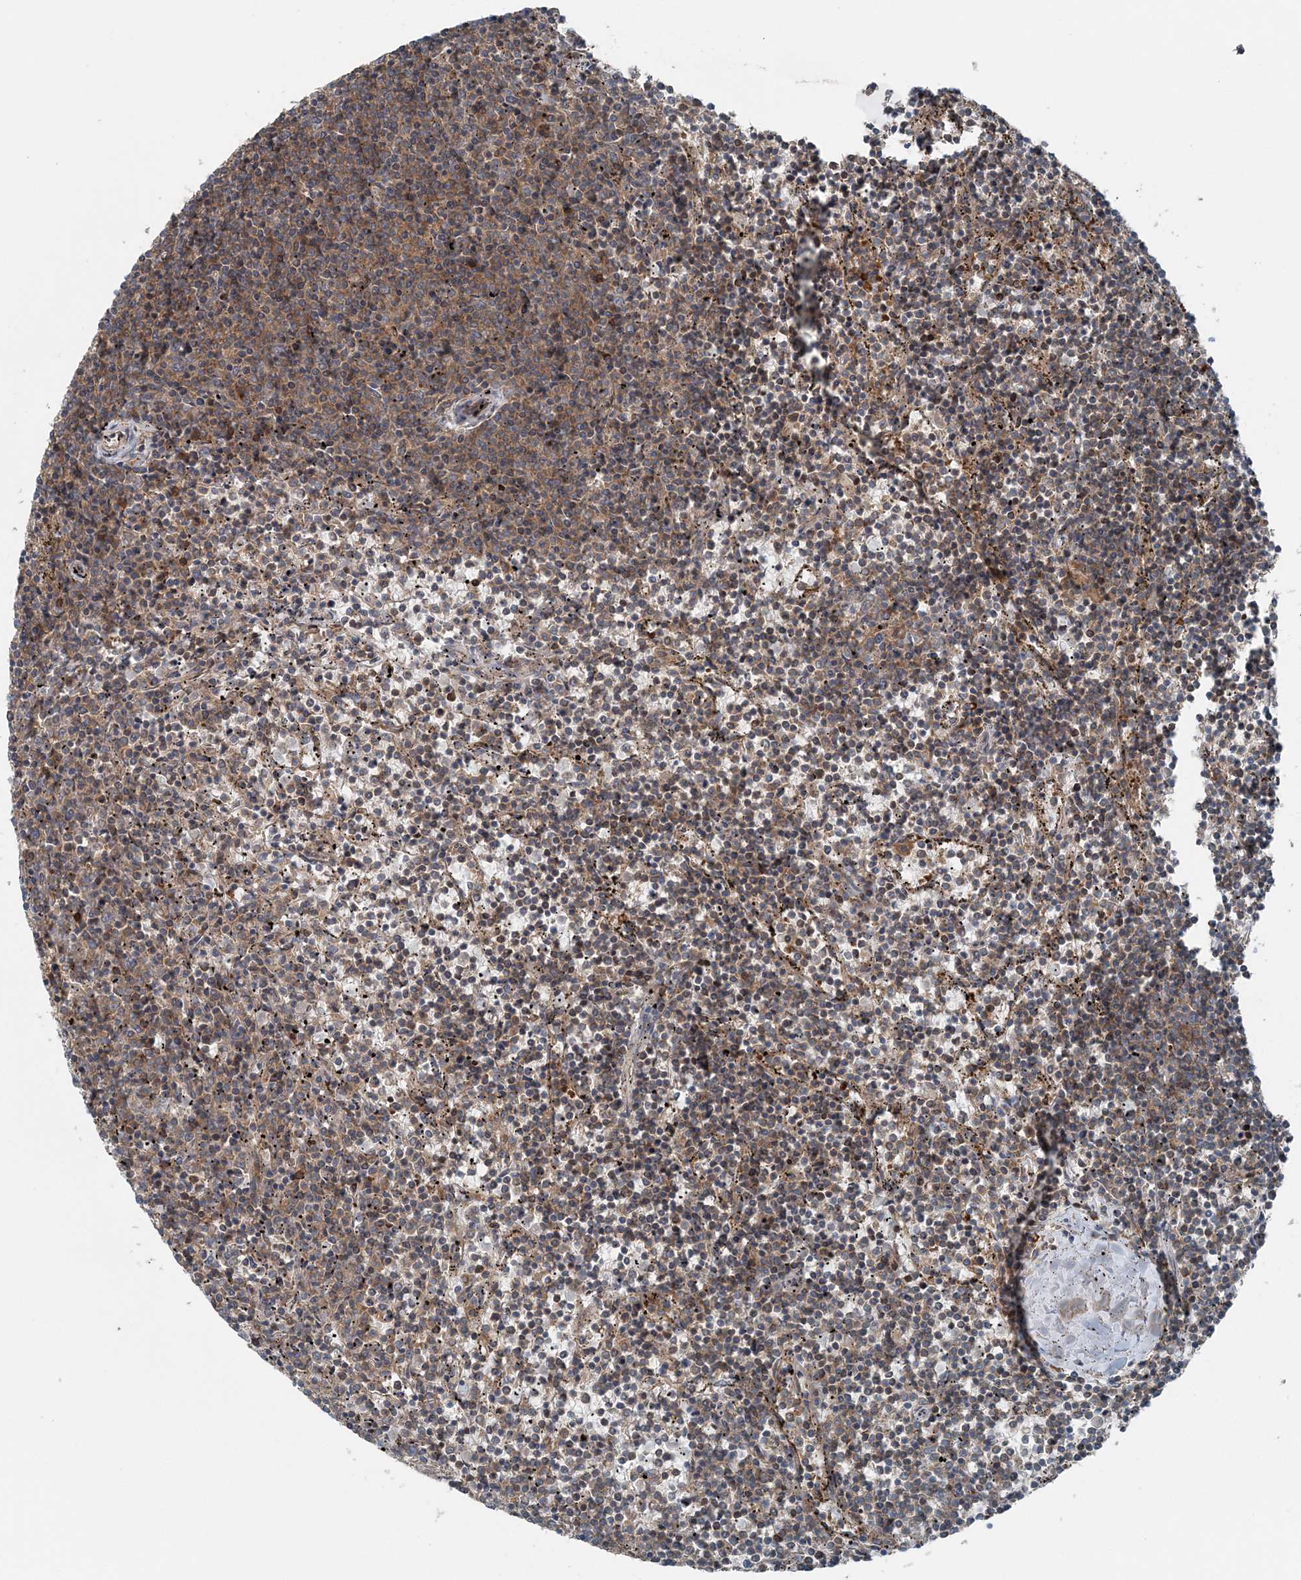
{"staining": {"intensity": "moderate", "quantity": "25%-75%", "location": "cytoplasmic/membranous"}, "tissue": "lymphoma", "cell_type": "Tumor cells", "image_type": "cancer", "snomed": [{"axis": "morphology", "description": "Malignant lymphoma, non-Hodgkin's type, Low grade"}, {"axis": "topography", "description": "Spleen"}], "caption": "This image demonstrates immunohistochemistry (IHC) staining of lymphoma, with medium moderate cytoplasmic/membranous expression in approximately 25%-75% of tumor cells.", "gene": "ASNSD1", "patient": {"sex": "female", "age": 50}}